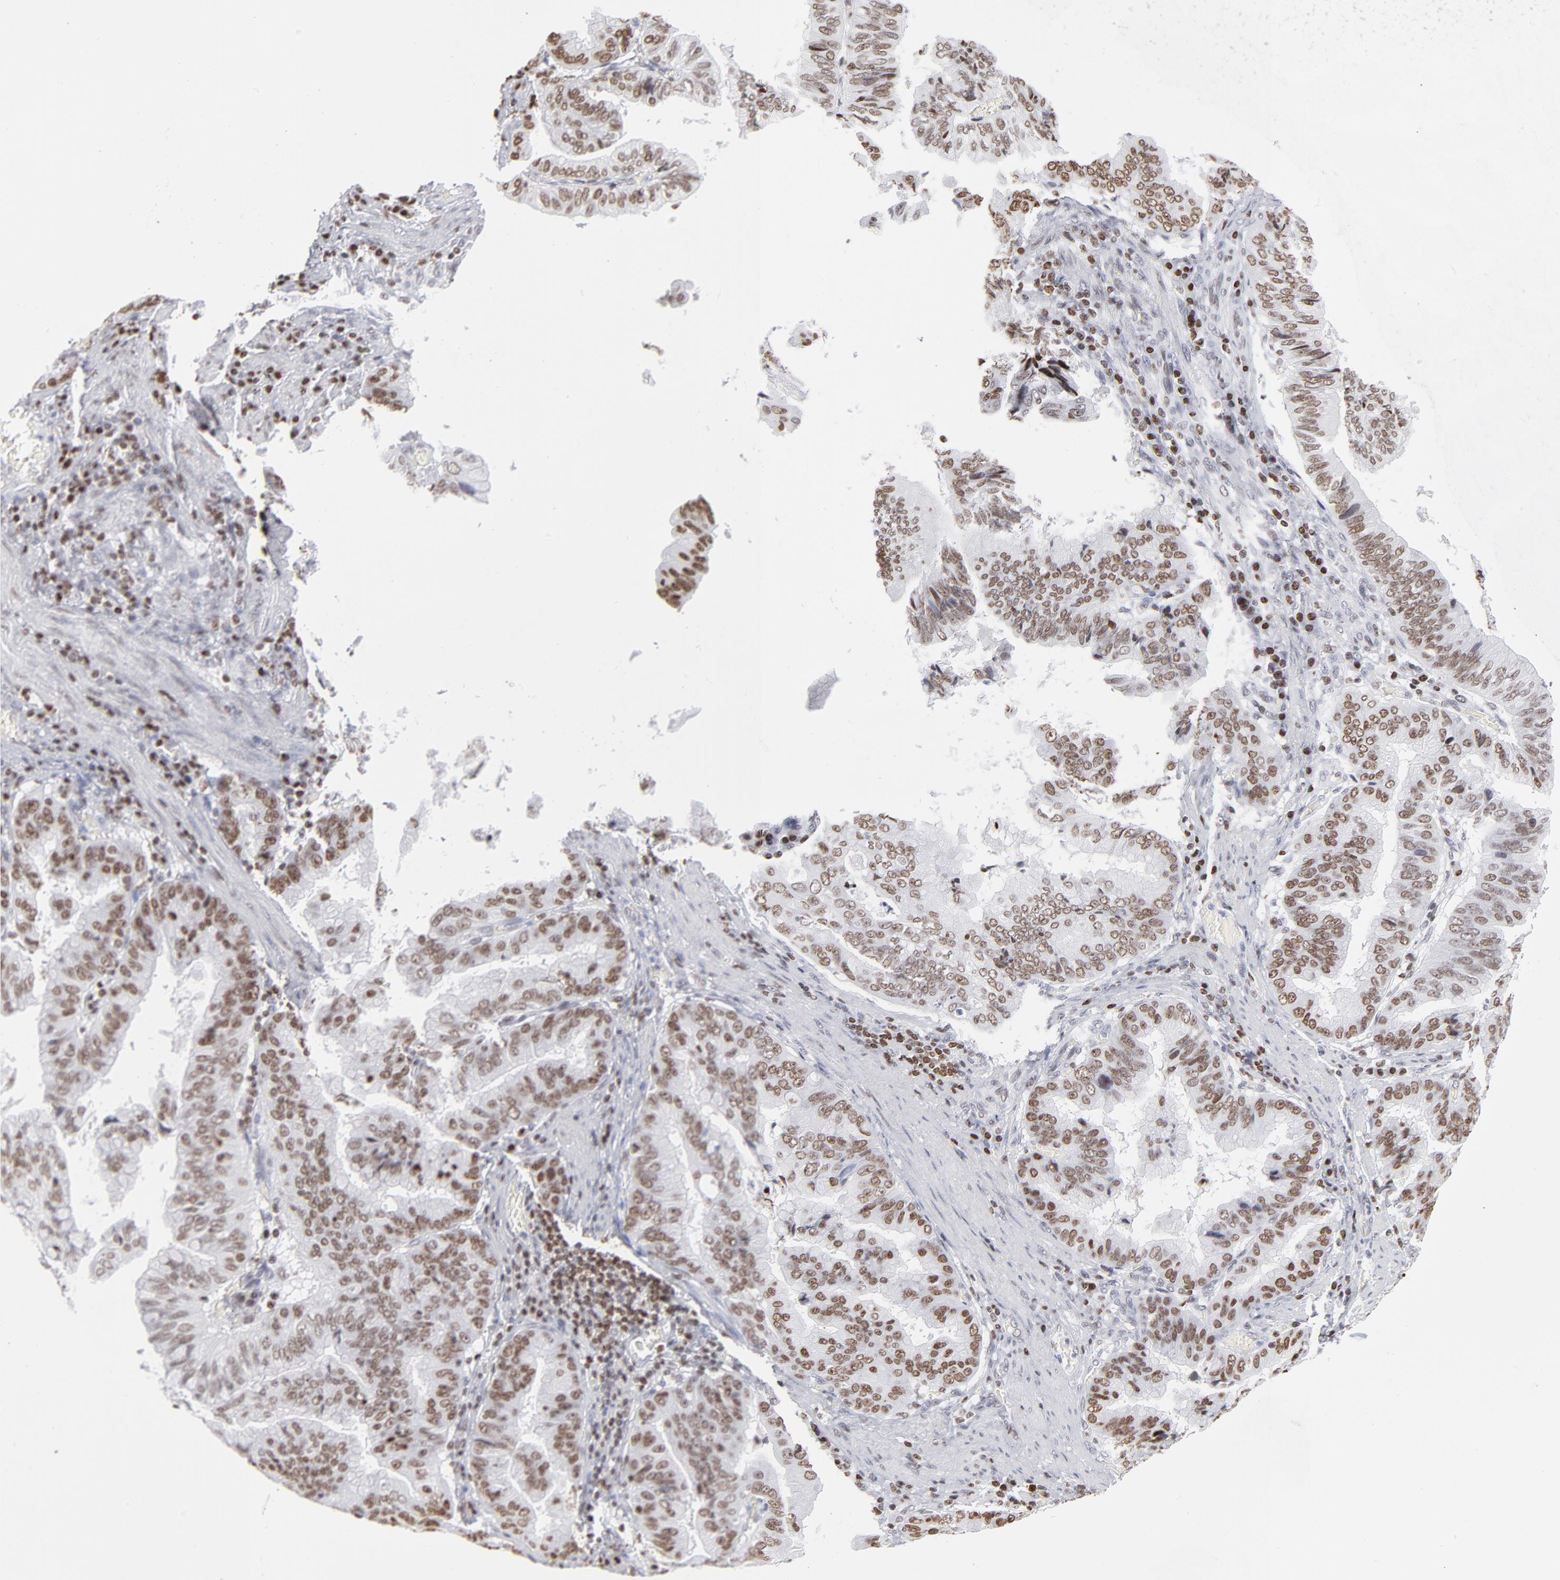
{"staining": {"intensity": "moderate", "quantity": ">75%", "location": "nuclear"}, "tissue": "stomach cancer", "cell_type": "Tumor cells", "image_type": "cancer", "snomed": [{"axis": "morphology", "description": "Adenocarcinoma, NOS"}, {"axis": "topography", "description": "Stomach, upper"}], "caption": "Immunohistochemical staining of stomach cancer shows moderate nuclear protein expression in approximately >75% of tumor cells. The staining was performed using DAB (3,3'-diaminobenzidine), with brown indicating positive protein expression. Nuclei are stained blue with hematoxylin.", "gene": "PARP1", "patient": {"sex": "male", "age": 80}}